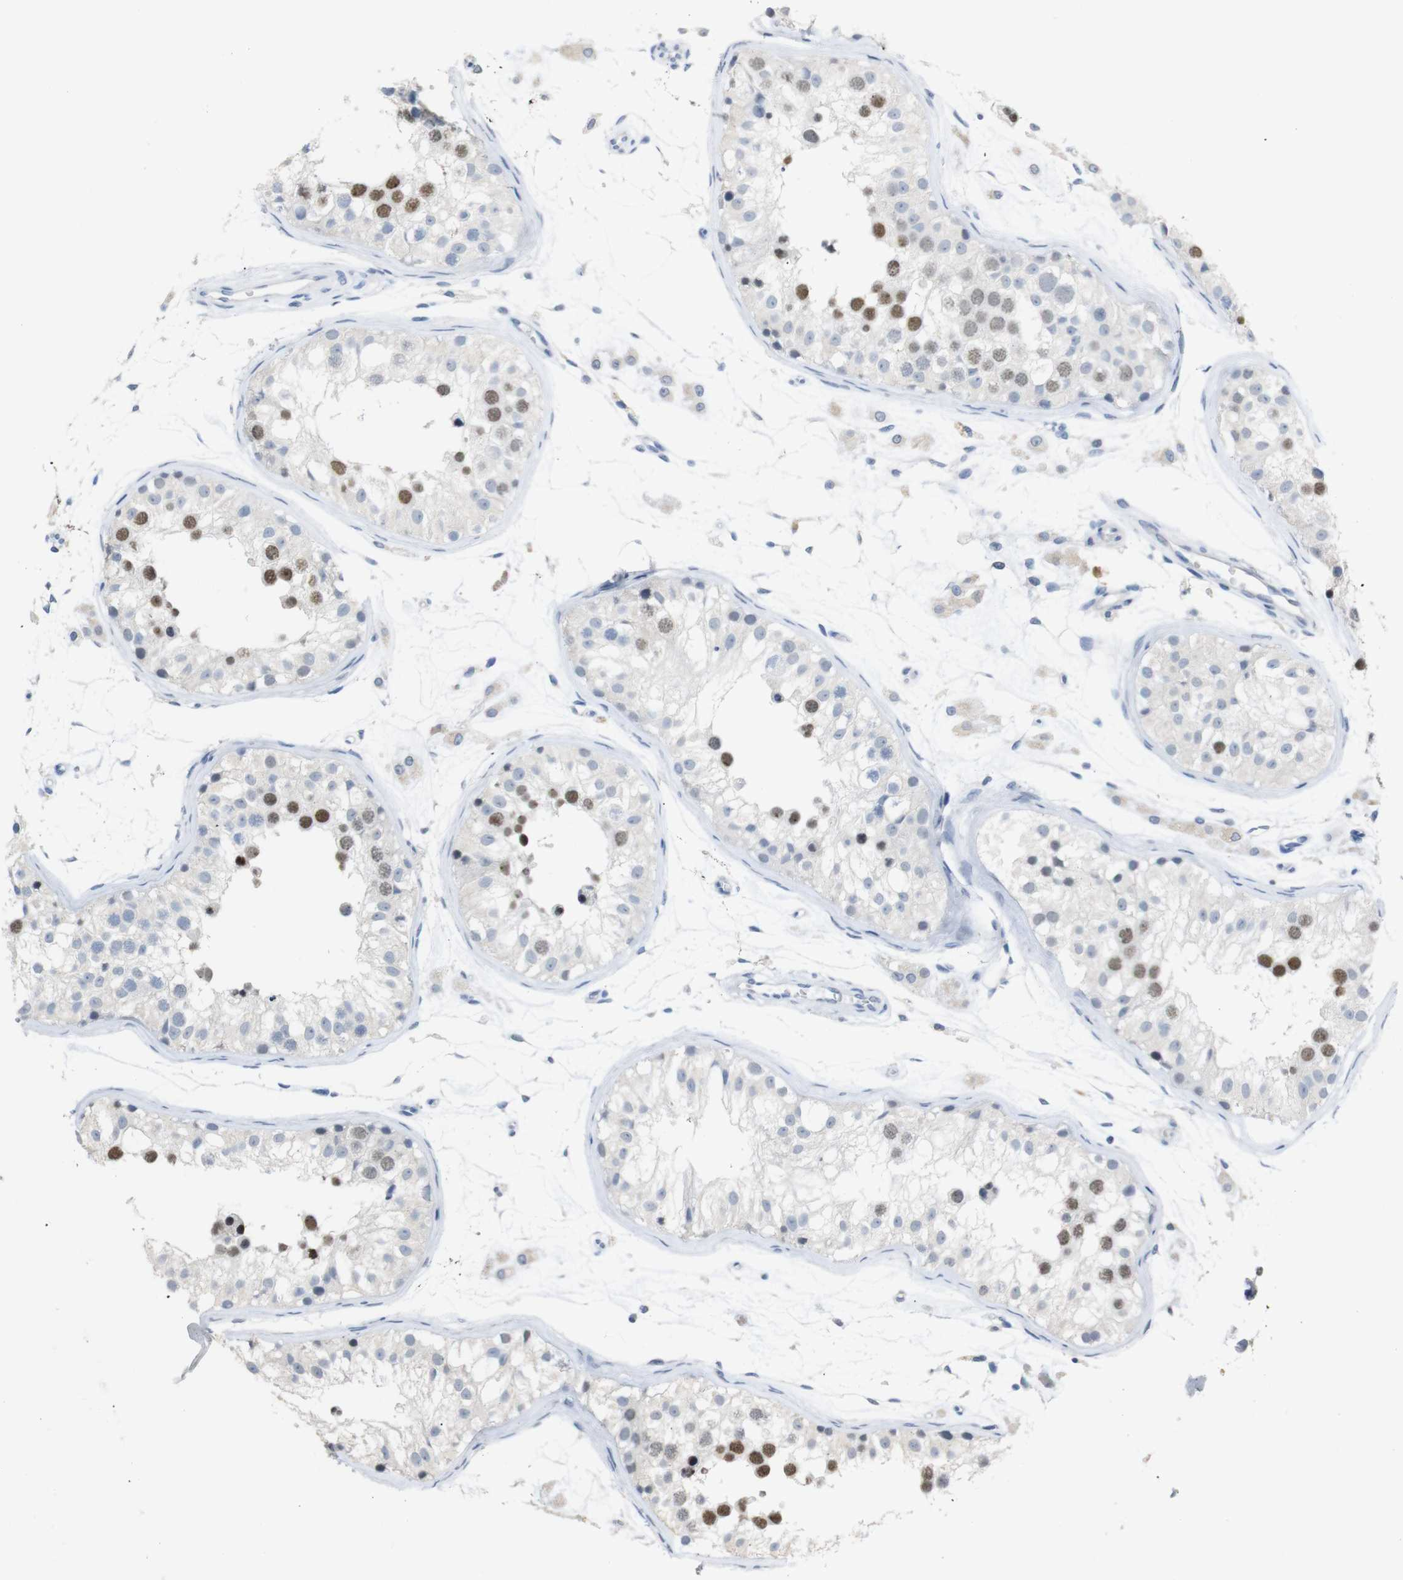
{"staining": {"intensity": "moderate", "quantity": "25%-75%", "location": "nuclear"}, "tissue": "testis", "cell_type": "Cells in seminiferous ducts", "image_type": "normal", "snomed": [{"axis": "morphology", "description": "Normal tissue, NOS"}, {"axis": "morphology", "description": "Adenocarcinoma, metastatic, NOS"}, {"axis": "topography", "description": "Testis"}], "caption": "Immunohistochemical staining of normal testis shows 25%-75% levels of moderate nuclear protein positivity in approximately 25%-75% of cells in seminiferous ducts.", "gene": "CHRM5", "patient": {"sex": "male", "age": 26}}